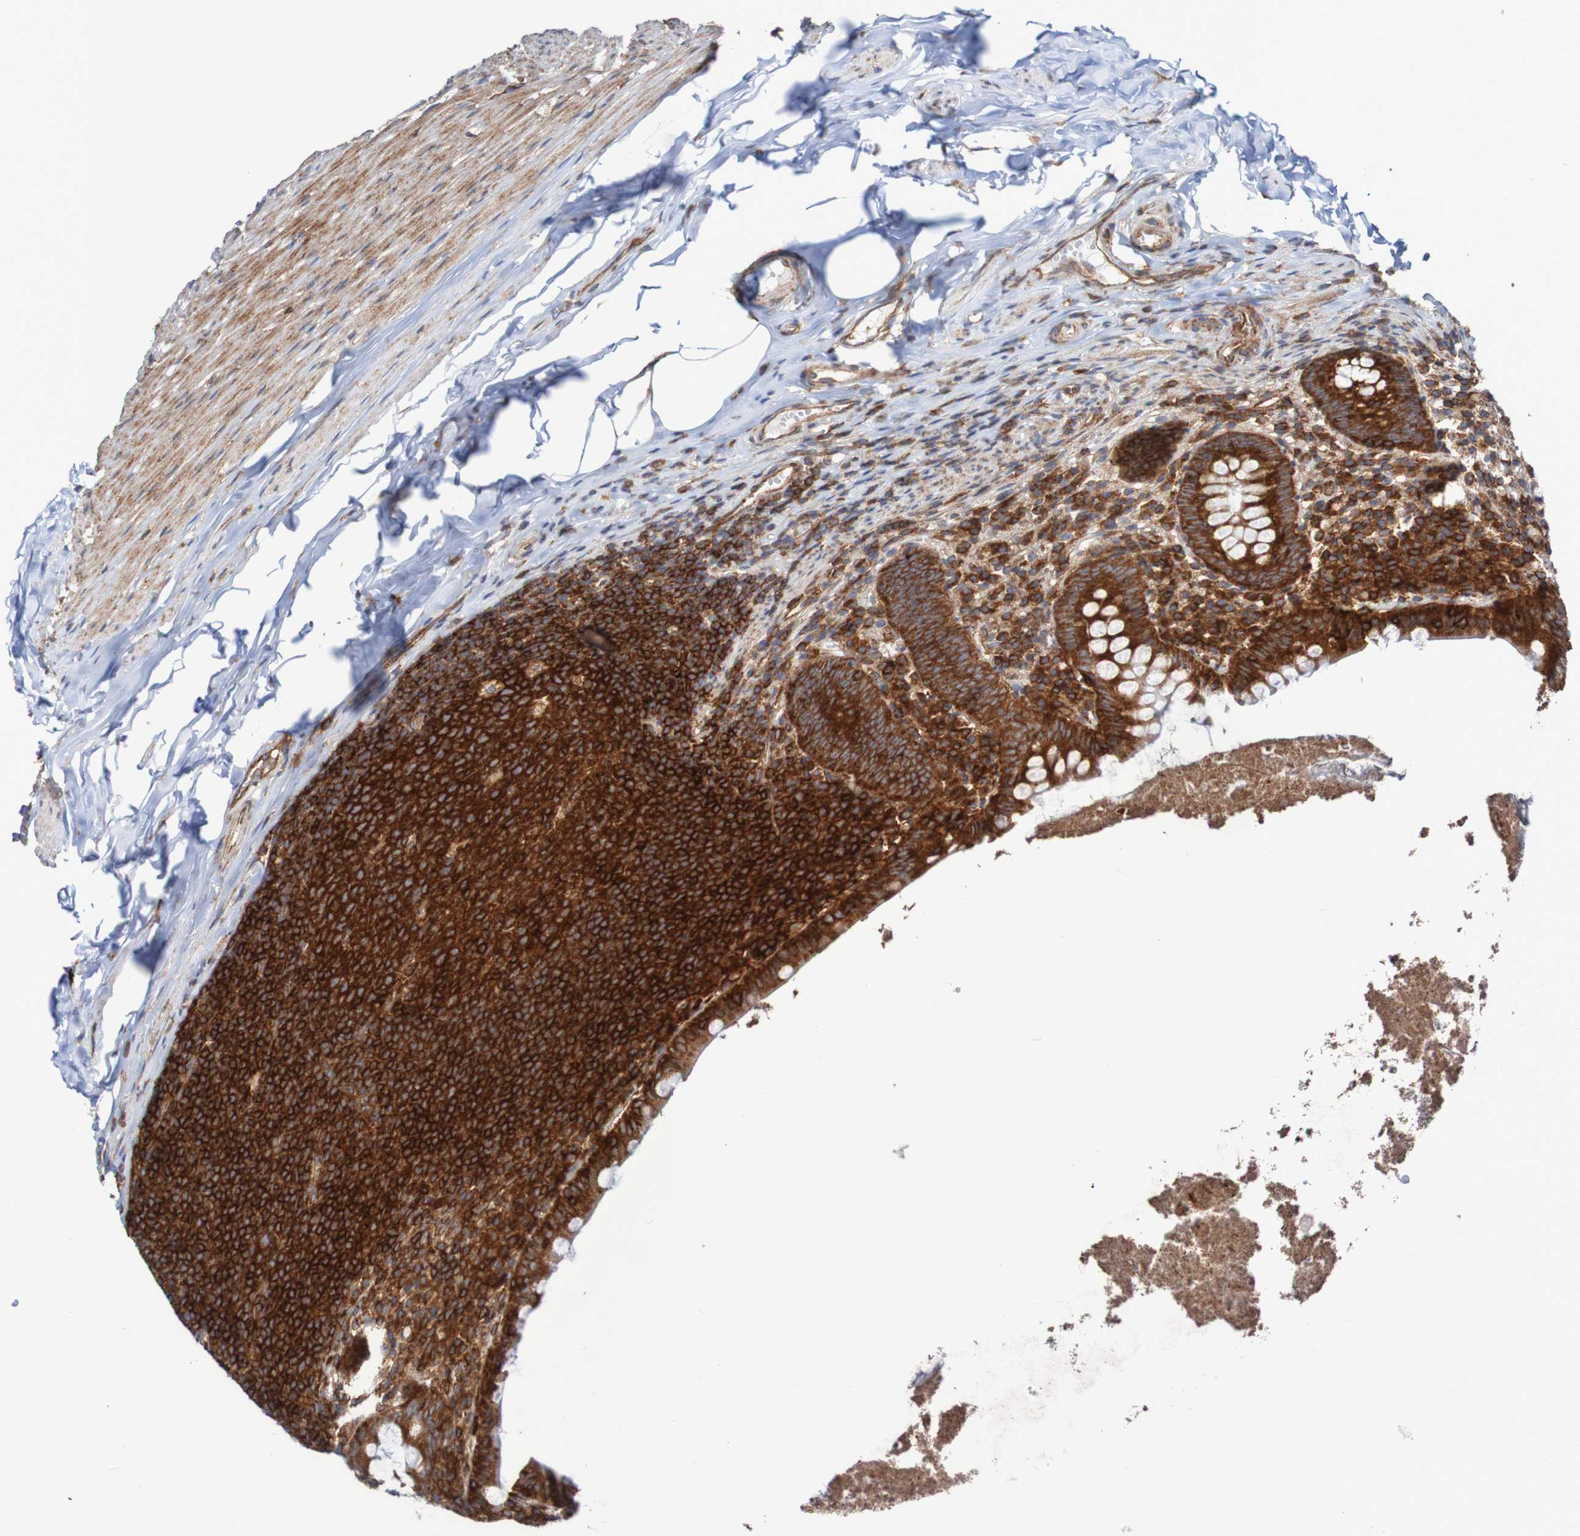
{"staining": {"intensity": "strong", "quantity": ">75%", "location": "cytoplasmic/membranous"}, "tissue": "appendix", "cell_type": "Glandular cells", "image_type": "normal", "snomed": [{"axis": "morphology", "description": "Normal tissue, NOS"}, {"axis": "topography", "description": "Appendix"}], "caption": "A high-resolution micrograph shows immunohistochemistry (IHC) staining of unremarkable appendix, which exhibits strong cytoplasmic/membranous expression in about >75% of glandular cells.", "gene": "FXR2", "patient": {"sex": "male", "age": 52}}